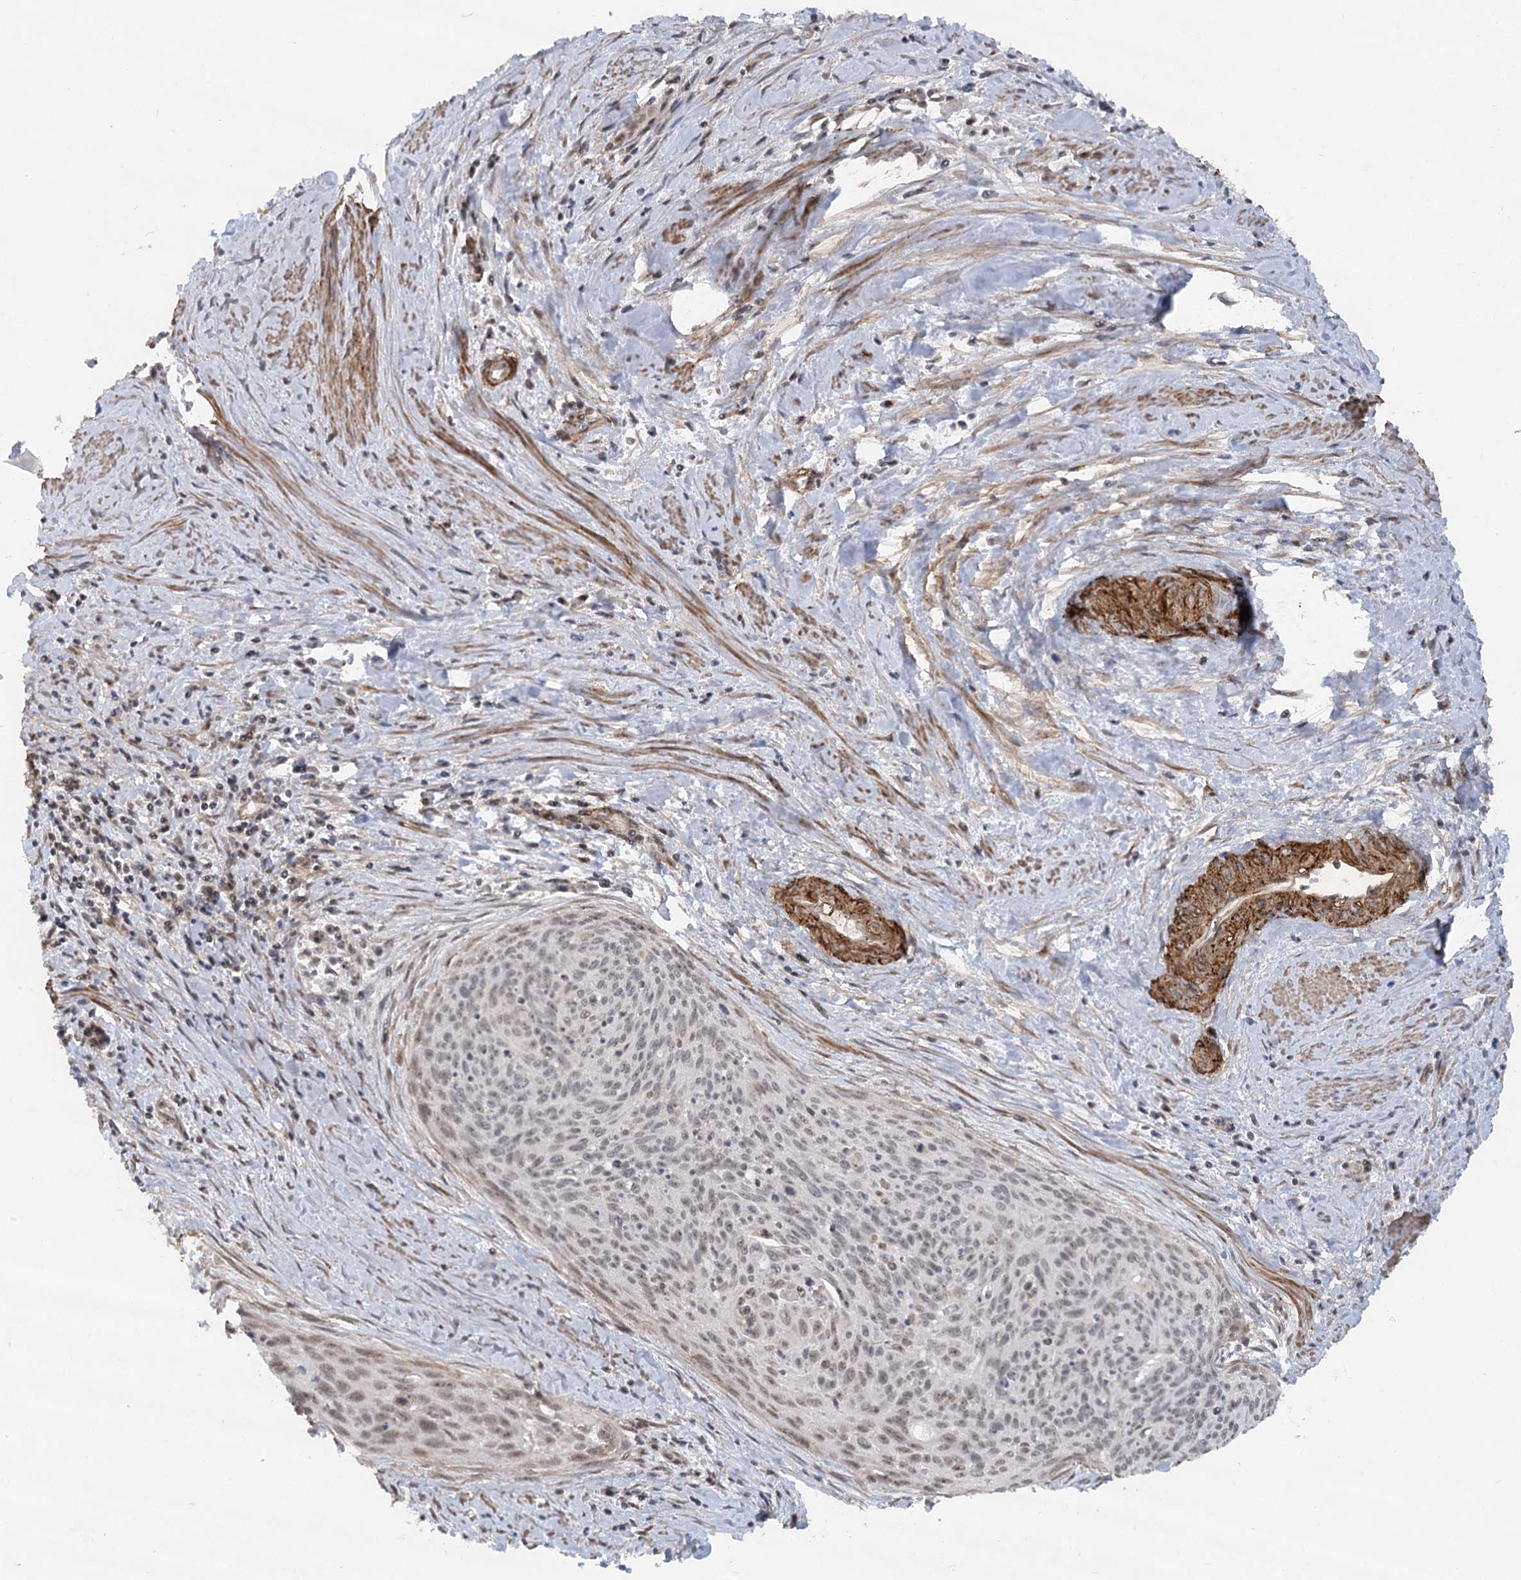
{"staining": {"intensity": "weak", "quantity": "25%-75%", "location": "nuclear"}, "tissue": "cervical cancer", "cell_type": "Tumor cells", "image_type": "cancer", "snomed": [{"axis": "morphology", "description": "Squamous cell carcinoma, NOS"}, {"axis": "topography", "description": "Cervix"}], "caption": "A low amount of weak nuclear positivity is present in about 25%-75% of tumor cells in cervical cancer tissue. (DAB (3,3'-diaminobenzidine) IHC, brown staining for protein, blue staining for nuclei).", "gene": "GNL3L", "patient": {"sex": "female", "age": 55}}